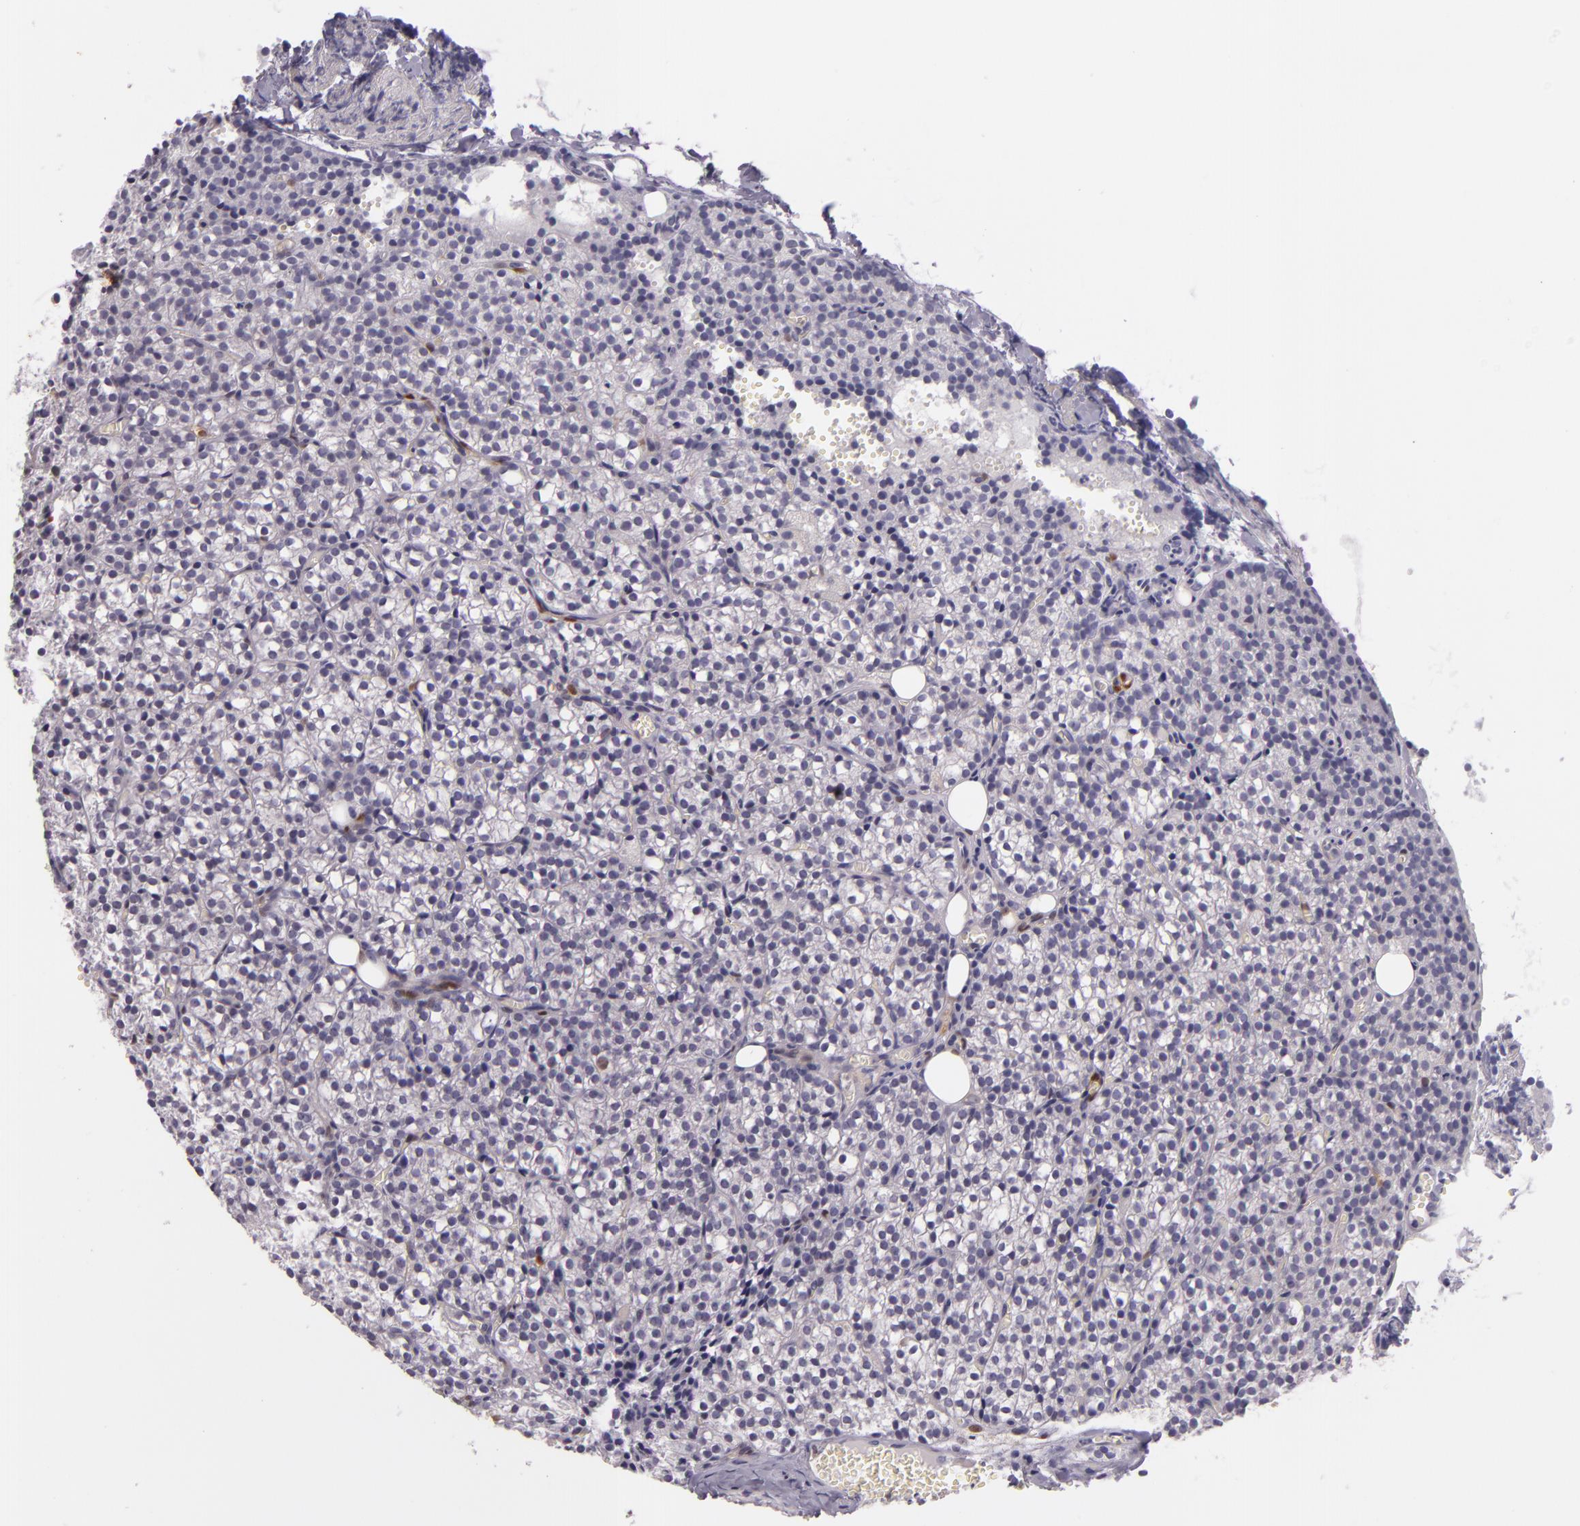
{"staining": {"intensity": "negative", "quantity": "none", "location": "none"}, "tissue": "parathyroid gland", "cell_type": "Glandular cells", "image_type": "normal", "snomed": [{"axis": "morphology", "description": "Normal tissue, NOS"}, {"axis": "topography", "description": "Parathyroid gland"}], "caption": "Glandular cells show no significant staining in normal parathyroid gland. (DAB (3,3'-diaminobenzidine) immunohistochemistry (IHC) with hematoxylin counter stain).", "gene": "MT1A", "patient": {"sex": "female", "age": 17}}